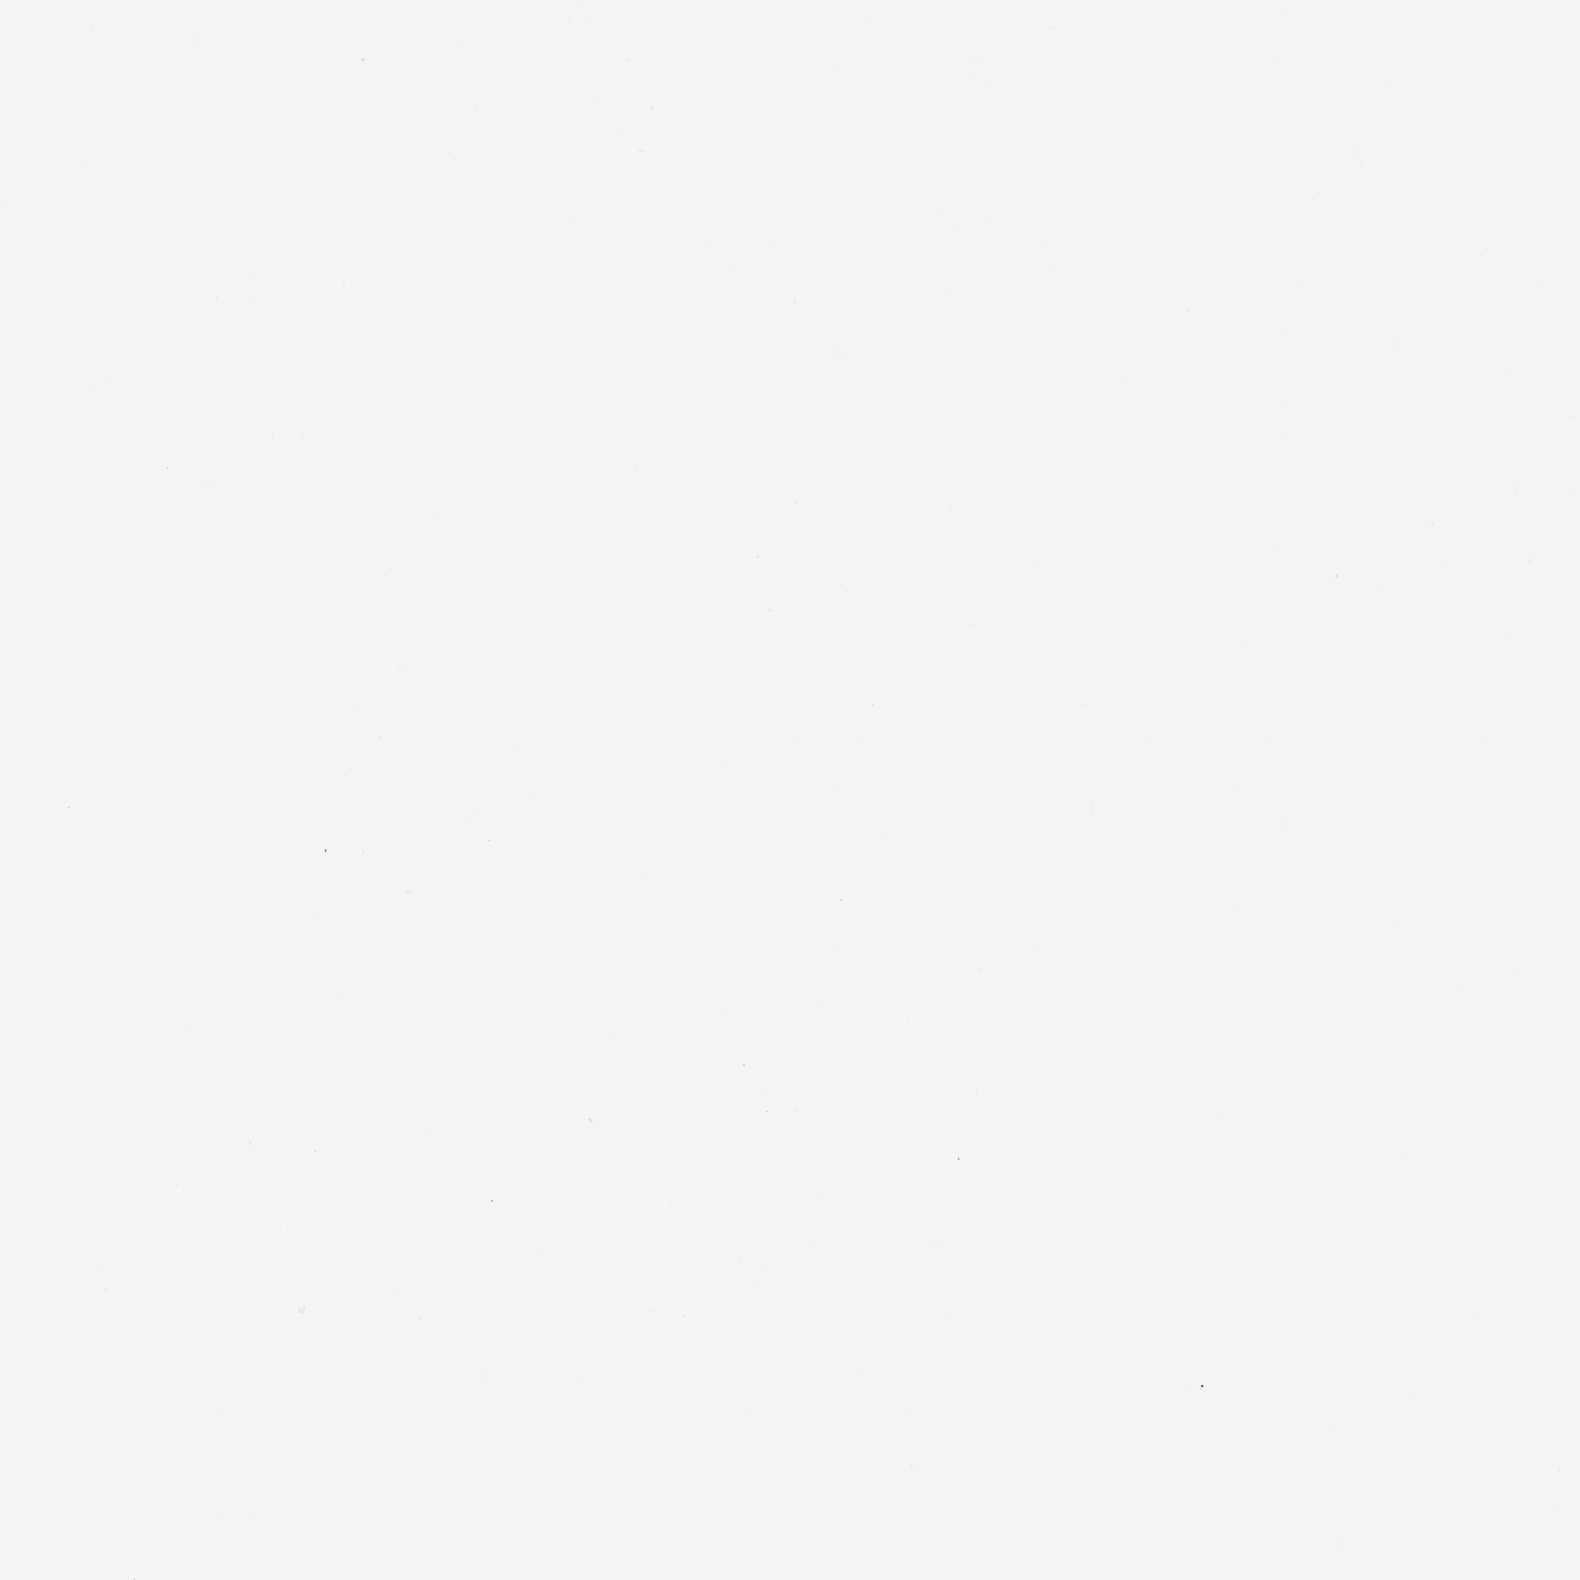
{"staining": {"intensity": "negative", "quantity": "none", "location": "none"}, "tissue": "pancreas", "cell_type": "Exocrine glandular cells", "image_type": "normal", "snomed": [{"axis": "morphology", "description": "Normal tissue, NOS"}, {"axis": "topography", "description": "Pancreas"}], "caption": "The photomicrograph shows no staining of exocrine glandular cells in benign pancreas.", "gene": "ITGA5", "patient": {"sex": "female", "age": 35}}